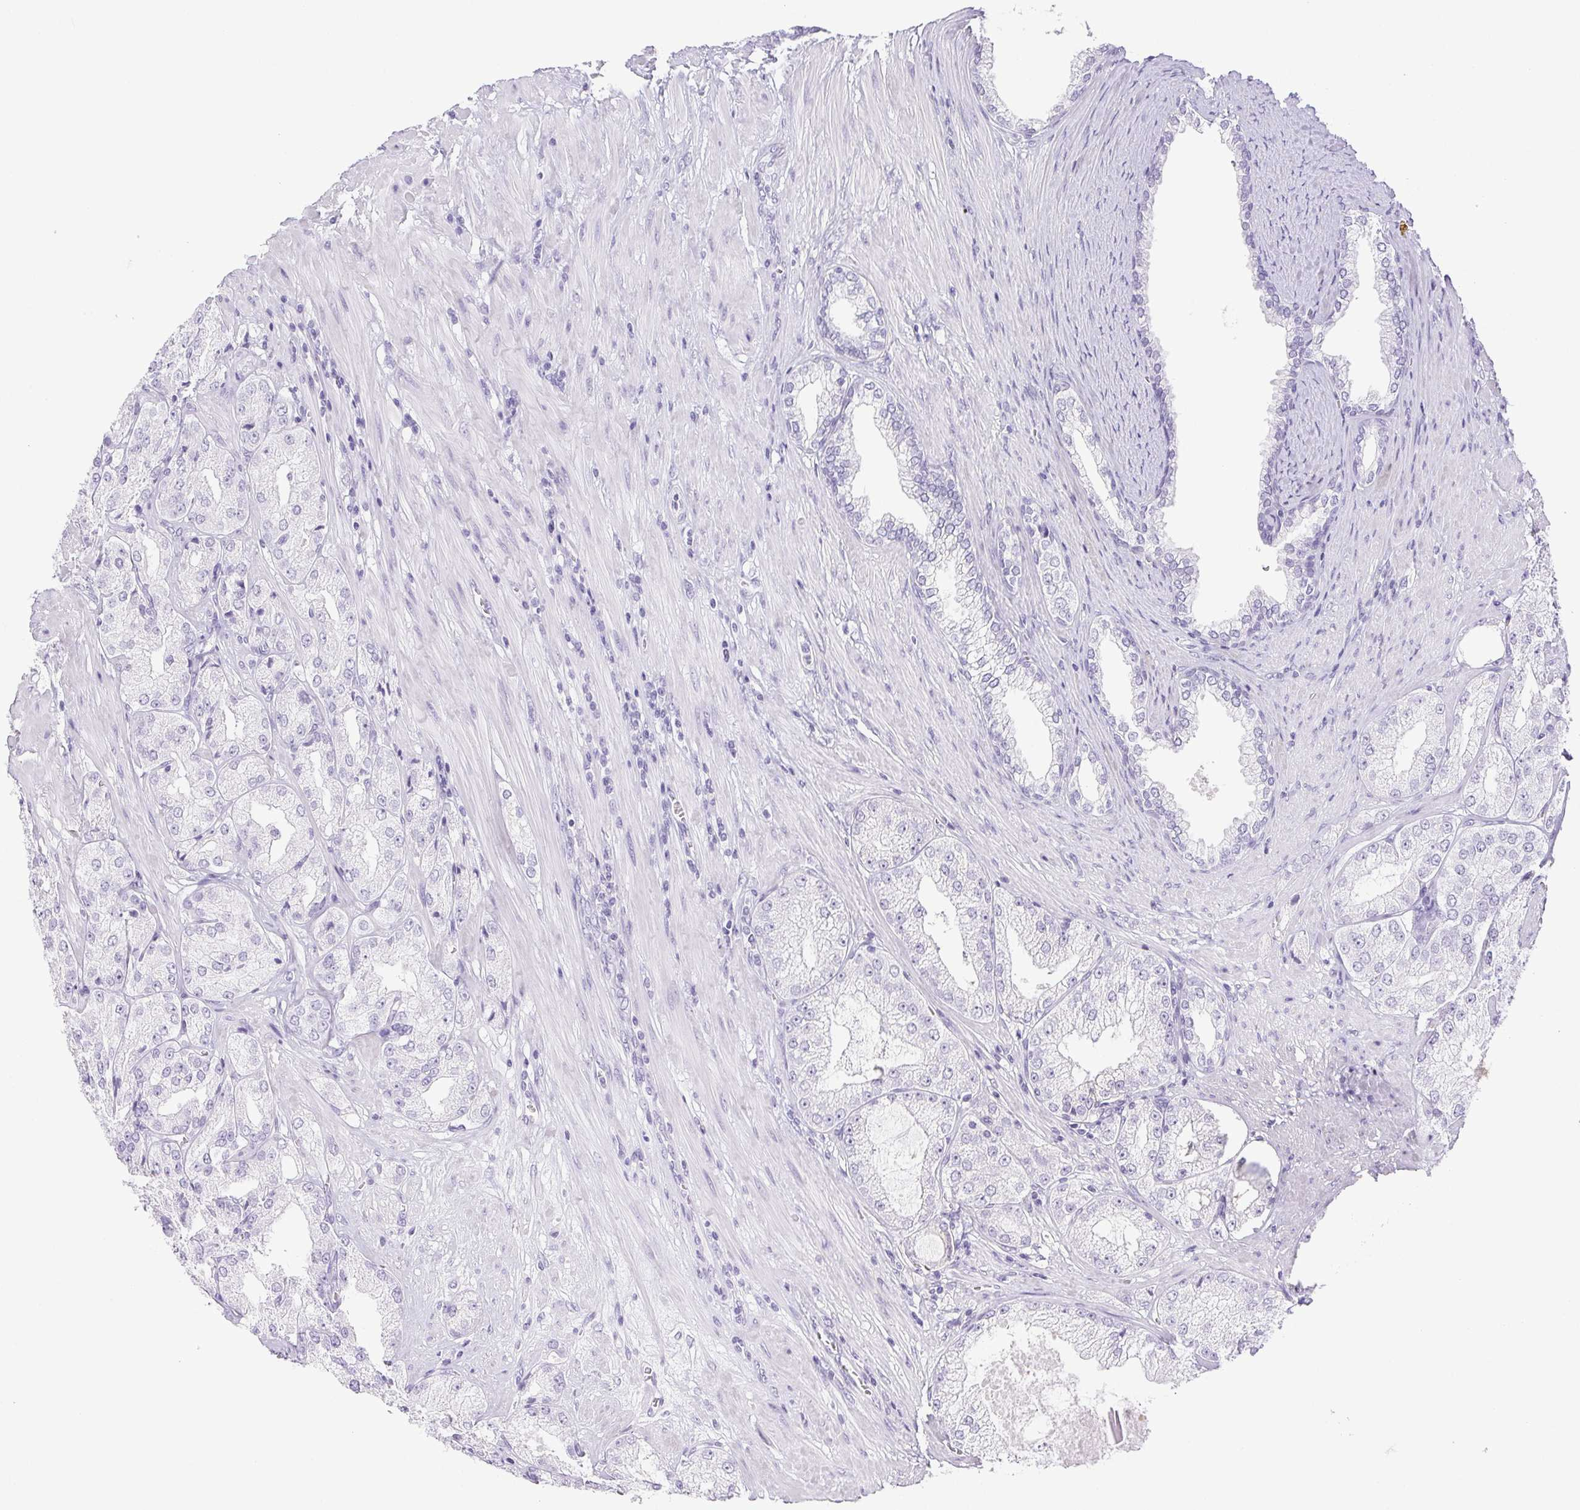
{"staining": {"intensity": "negative", "quantity": "none", "location": "none"}, "tissue": "prostate cancer", "cell_type": "Tumor cells", "image_type": "cancer", "snomed": [{"axis": "morphology", "description": "Adenocarcinoma, High grade"}, {"axis": "topography", "description": "Prostate"}], "caption": "Micrograph shows no significant protein staining in tumor cells of prostate cancer (adenocarcinoma (high-grade)). (Brightfield microscopy of DAB IHC at high magnification).", "gene": "HLA-G", "patient": {"sex": "male", "age": 68}}